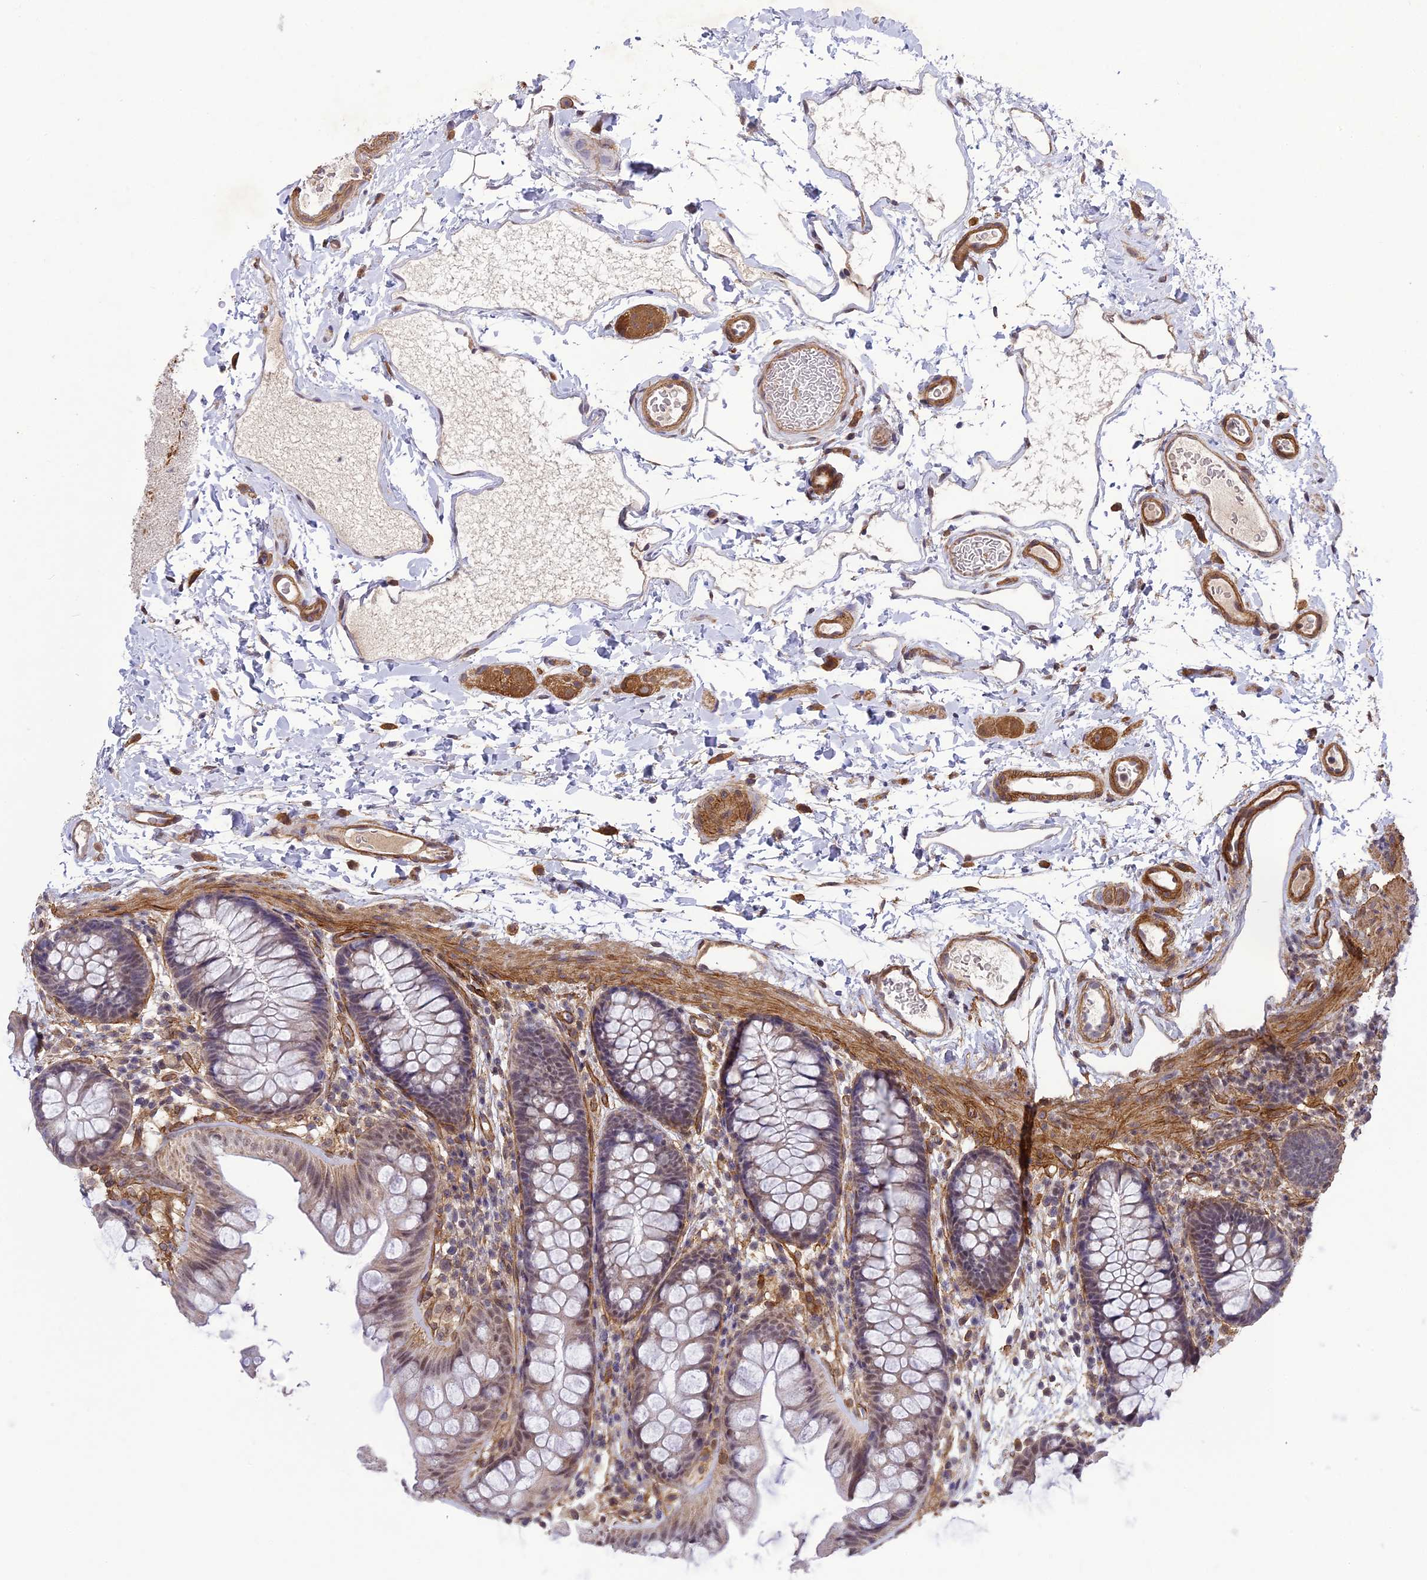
{"staining": {"intensity": "moderate", "quantity": "25%-75%", "location": "cytoplasmic/membranous"}, "tissue": "colon", "cell_type": "Endothelial cells", "image_type": "normal", "snomed": [{"axis": "morphology", "description": "Normal tissue, NOS"}, {"axis": "topography", "description": "Colon"}], "caption": "Immunohistochemistry (IHC) staining of benign colon, which reveals medium levels of moderate cytoplasmic/membranous staining in about 25%-75% of endothelial cells indicating moderate cytoplasmic/membranous protein expression. The staining was performed using DAB (3,3'-diaminobenzidine) (brown) for protein detection and nuclei were counterstained in hematoxylin (blue).", "gene": "TNS1", "patient": {"sex": "female", "age": 62}}